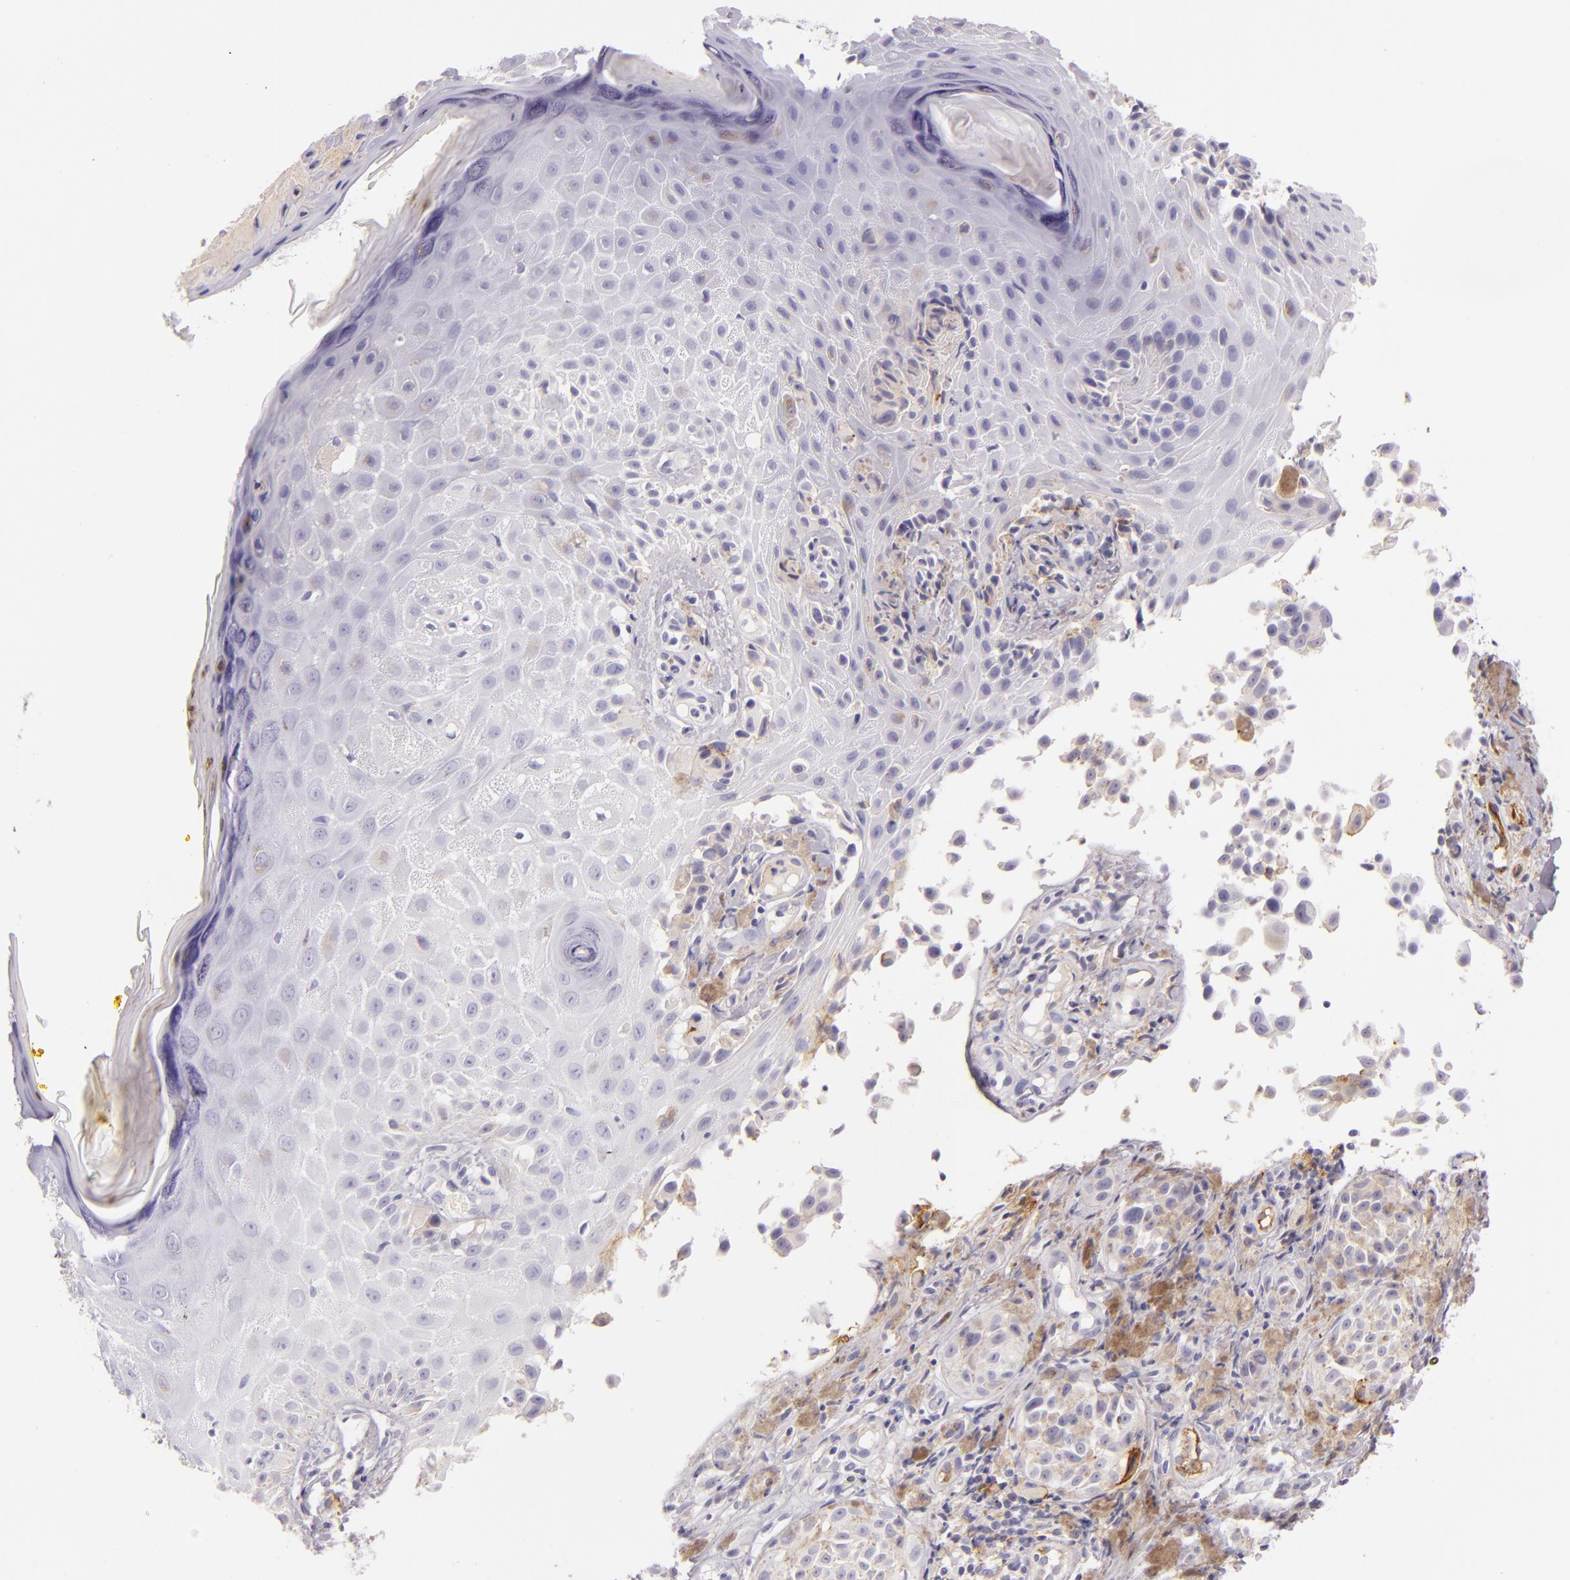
{"staining": {"intensity": "weak", "quantity": "<25%", "location": "cytoplasmic/membranous"}, "tissue": "melanoma", "cell_type": "Tumor cells", "image_type": "cancer", "snomed": [{"axis": "morphology", "description": "Malignant melanoma, NOS"}, {"axis": "topography", "description": "Skin"}], "caption": "This is an IHC image of malignant melanoma. There is no staining in tumor cells.", "gene": "ICAM1", "patient": {"sex": "male", "age": 67}}